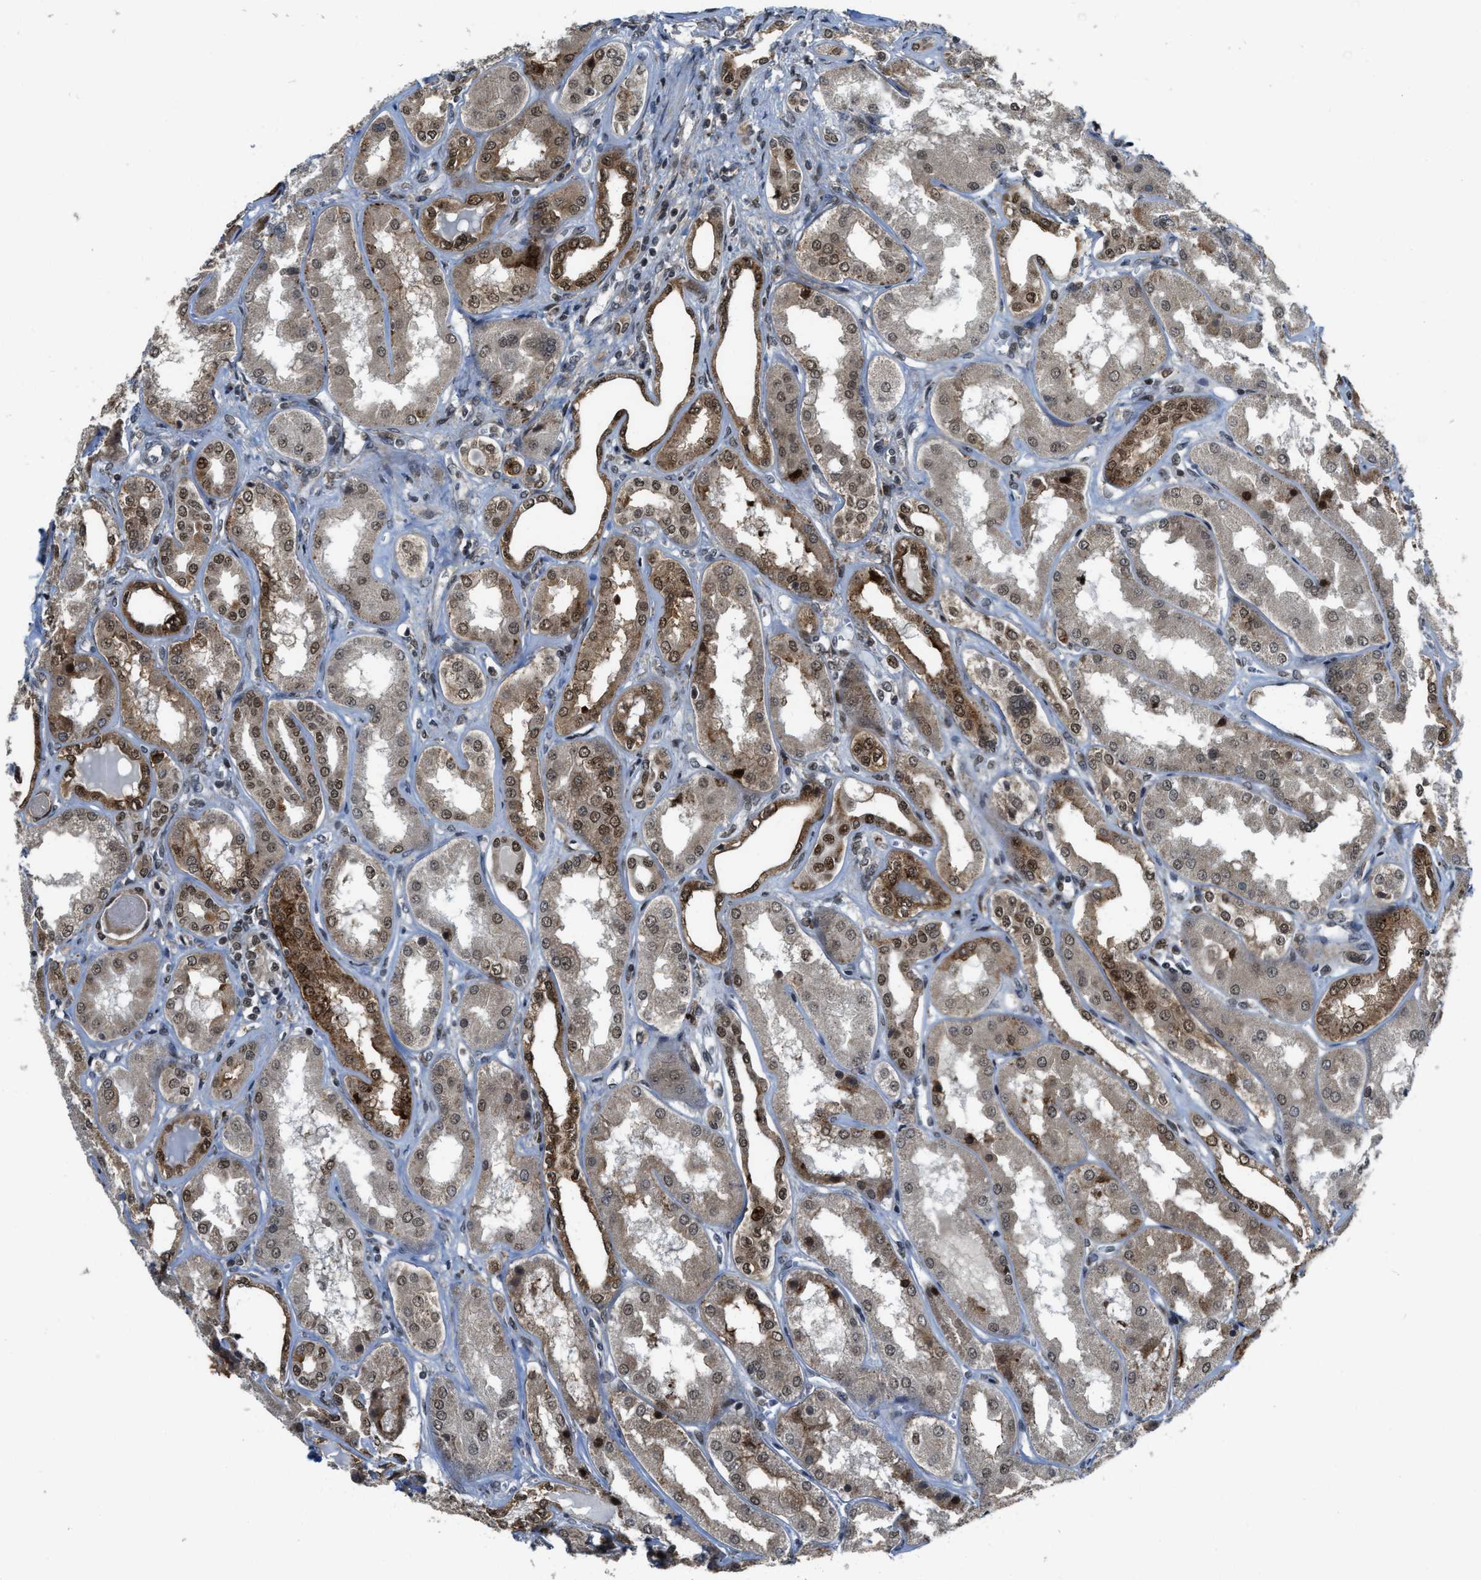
{"staining": {"intensity": "strong", "quantity": "<25%", "location": "nuclear"}, "tissue": "kidney", "cell_type": "Cells in glomeruli", "image_type": "normal", "snomed": [{"axis": "morphology", "description": "Normal tissue, NOS"}, {"axis": "topography", "description": "Kidney"}], "caption": "Immunohistochemistry photomicrograph of normal kidney: kidney stained using immunohistochemistry exhibits medium levels of strong protein expression localized specifically in the nuclear of cells in glomeruli, appearing as a nuclear brown color.", "gene": "ZNF250", "patient": {"sex": "female", "age": 56}}